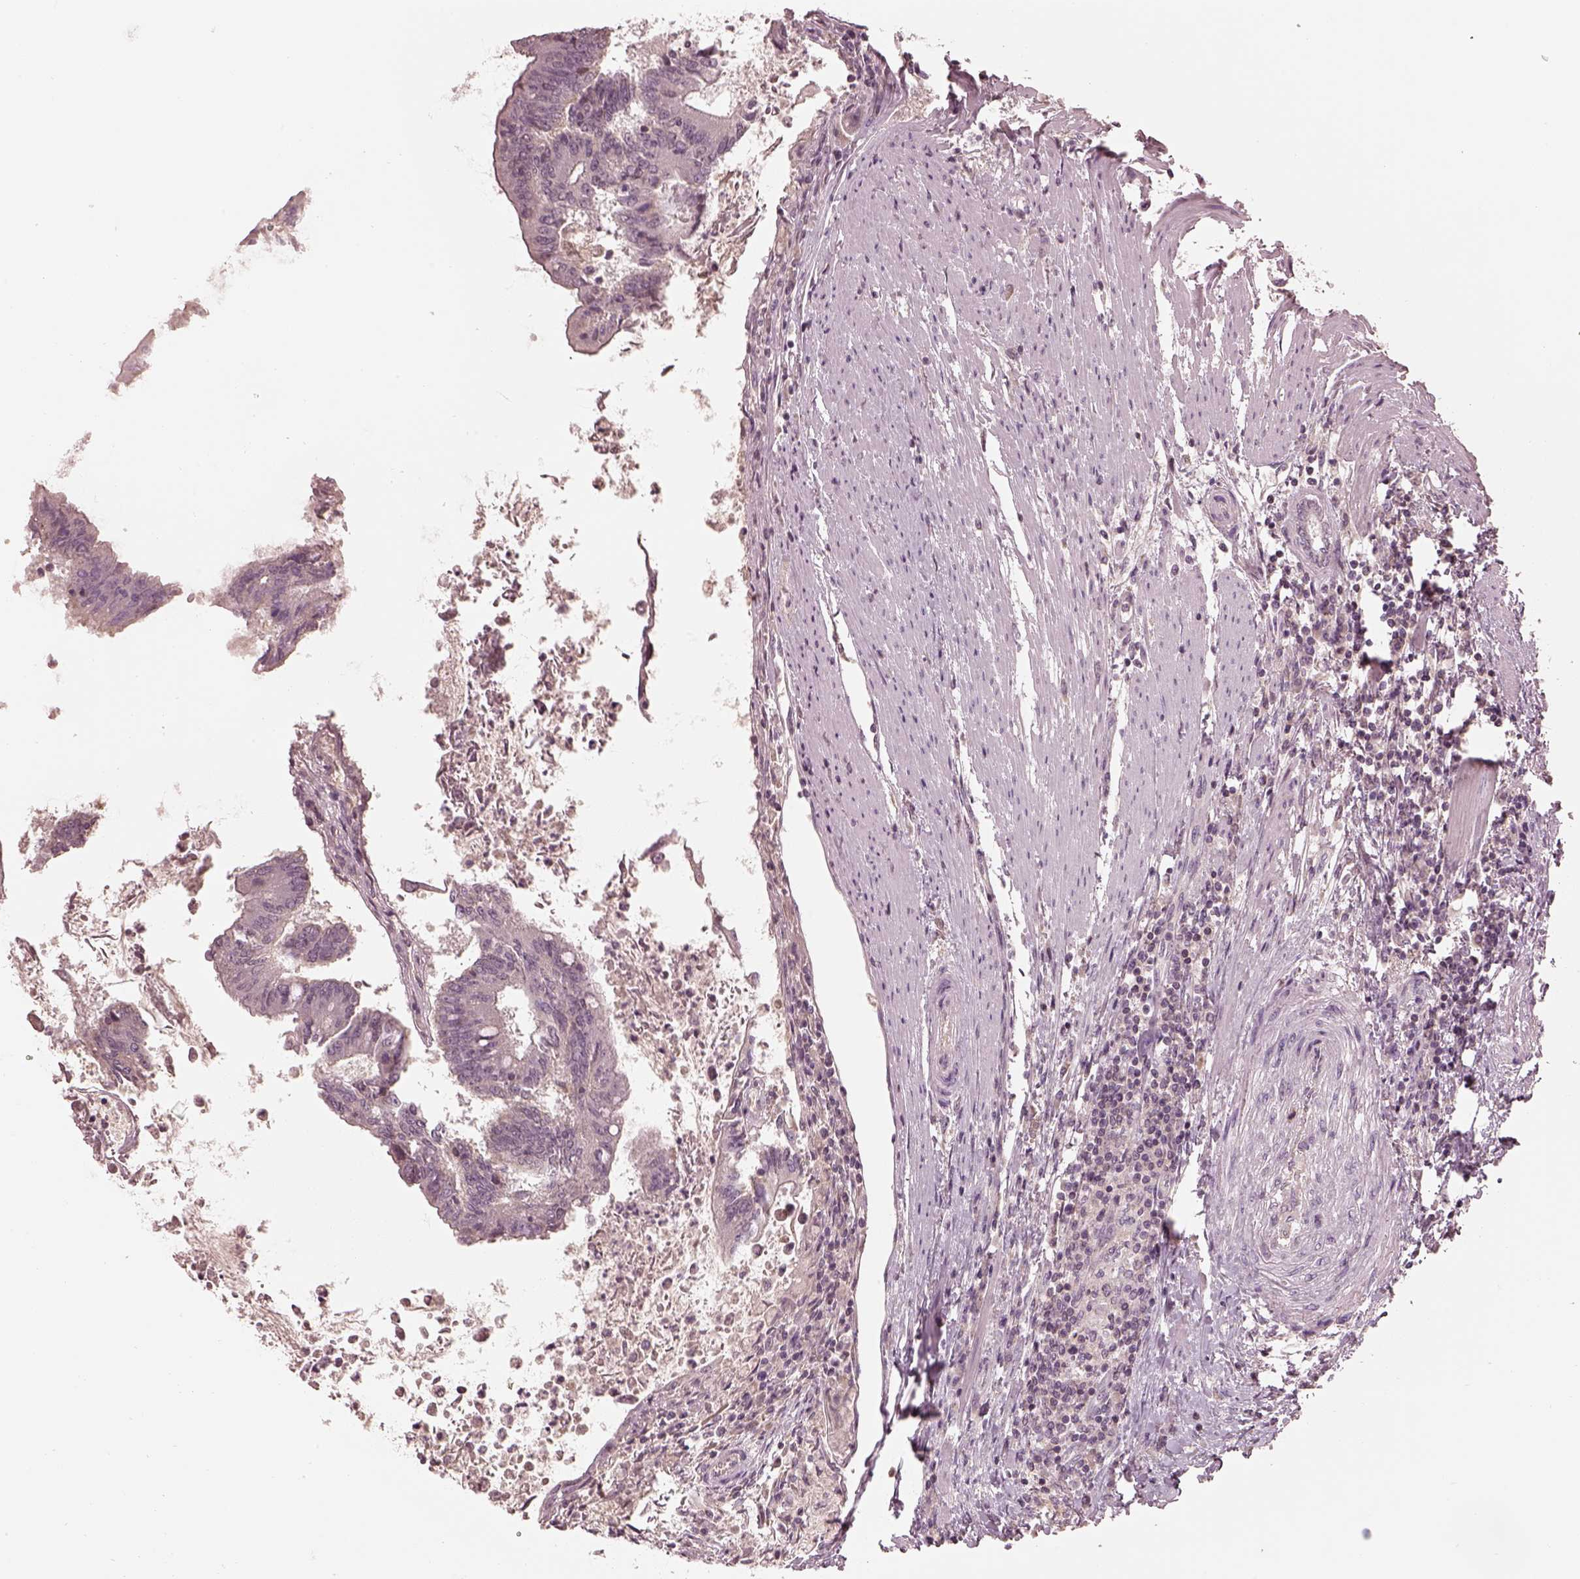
{"staining": {"intensity": "negative", "quantity": "none", "location": "none"}, "tissue": "colorectal cancer", "cell_type": "Tumor cells", "image_type": "cancer", "snomed": [{"axis": "morphology", "description": "Adenocarcinoma, NOS"}, {"axis": "topography", "description": "Colon"}], "caption": "Tumor cells are negative for brown protein staining in colorectal adenocarcinoma. The staining was performed using DAB (3,3'-diaminobenzidine) to visualize the protein expression in brown, while the nuclei were stained in blue with hematoxylin (Magnification: 20x).", "gene": "TLX3", "patient": {"sex": "female", "age": 70}}